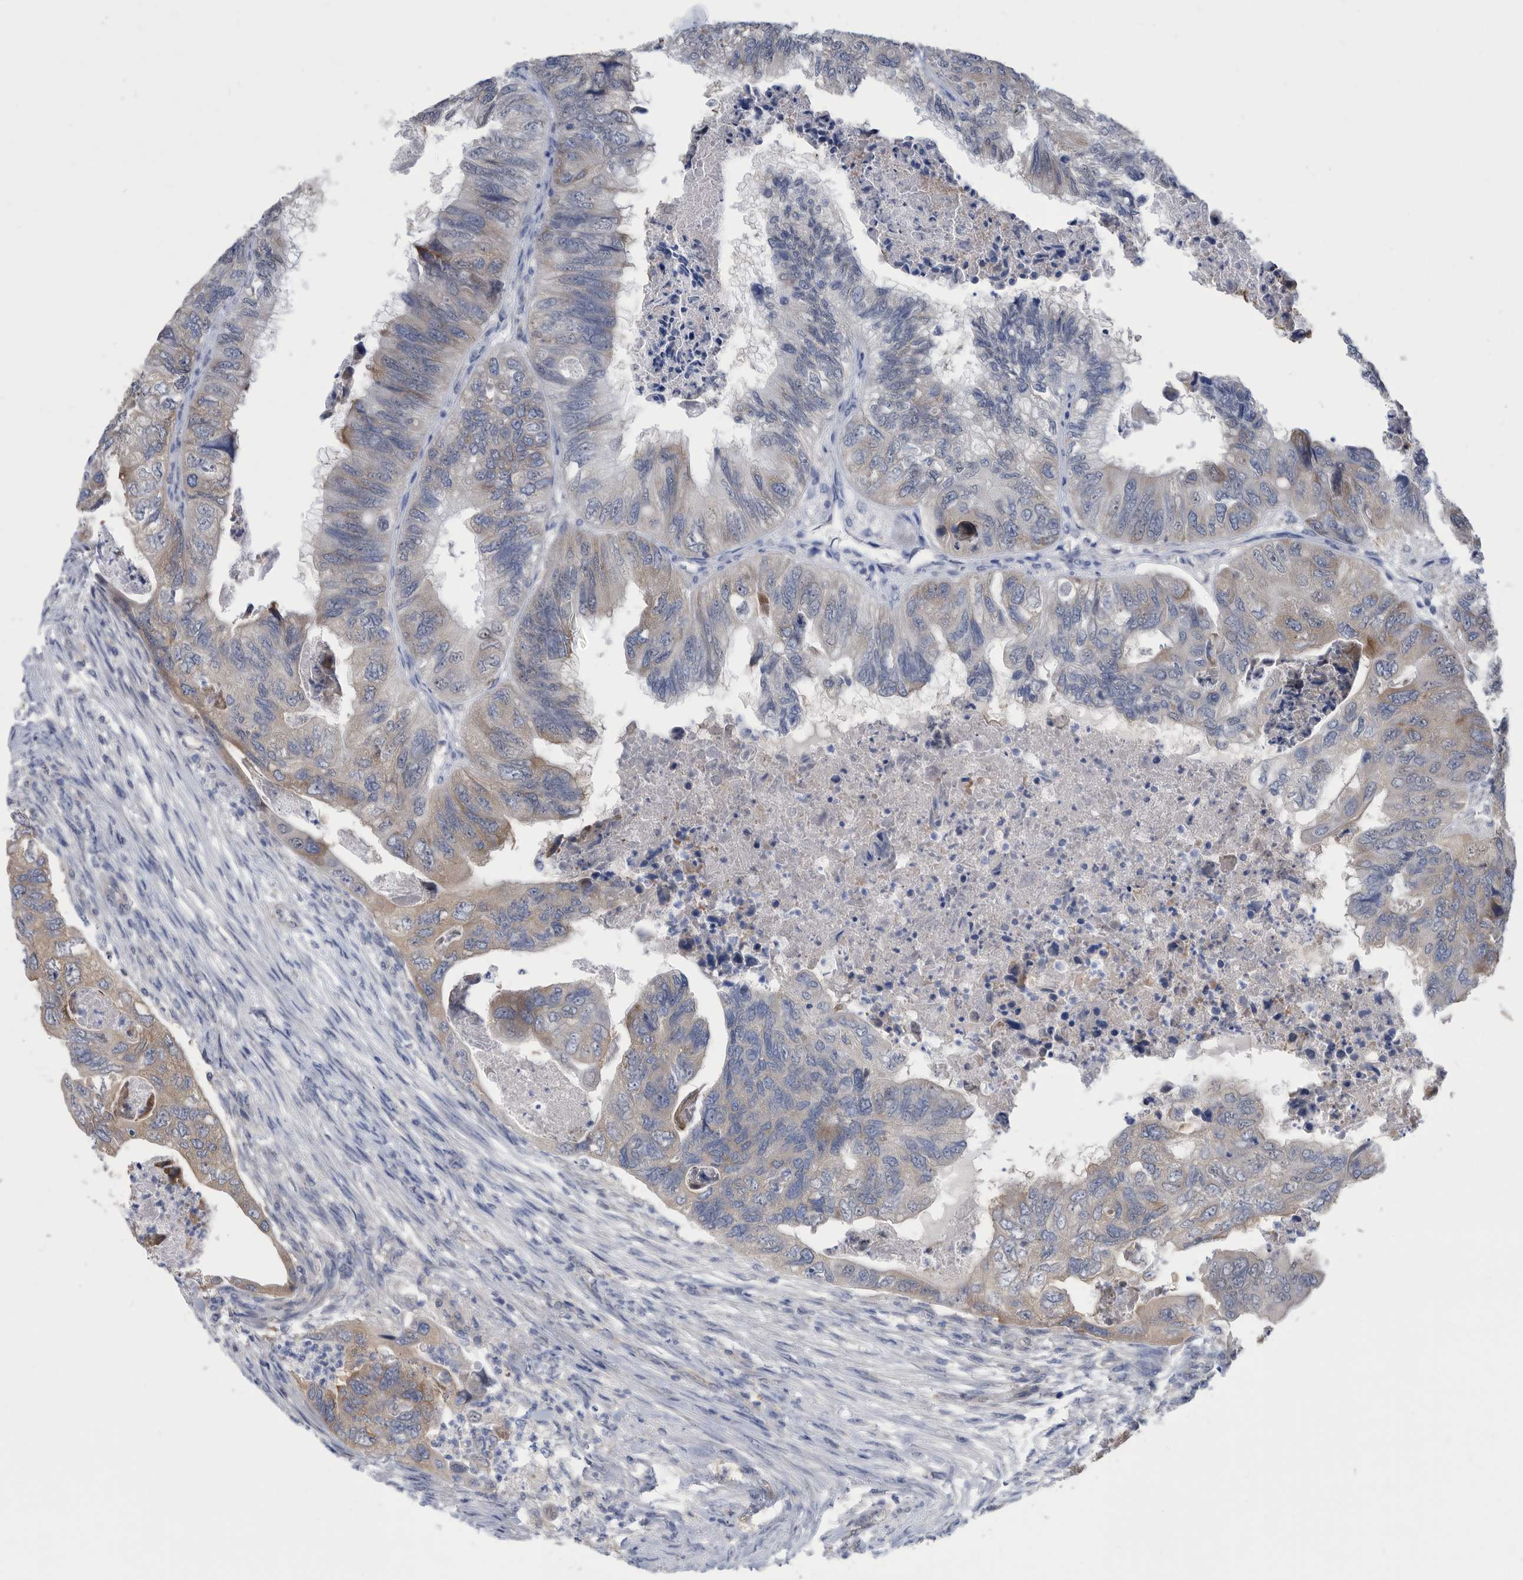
{"staining": {"intensity": "weak", "quantity": "25%-75%", "location": "cytoplasmic/membranous"}, "tissue": "colorectal cancer", "cell_type": "Tumor cells", "image_type": "cancer", "snomed": [{"axis": "morphology", "description": "Adenocarcinoma, NOS"}, {"axis": "topography", "description": "Rectum"}], "caption": "Immunohistochemical staining of human colorectal cancer displays low levels of weak cytoplasmic/membranous protein staining in approximately 25%-75% of tumor cells.", "gene": "CCT4", "patient": {"sex": "male", "age": 63}}